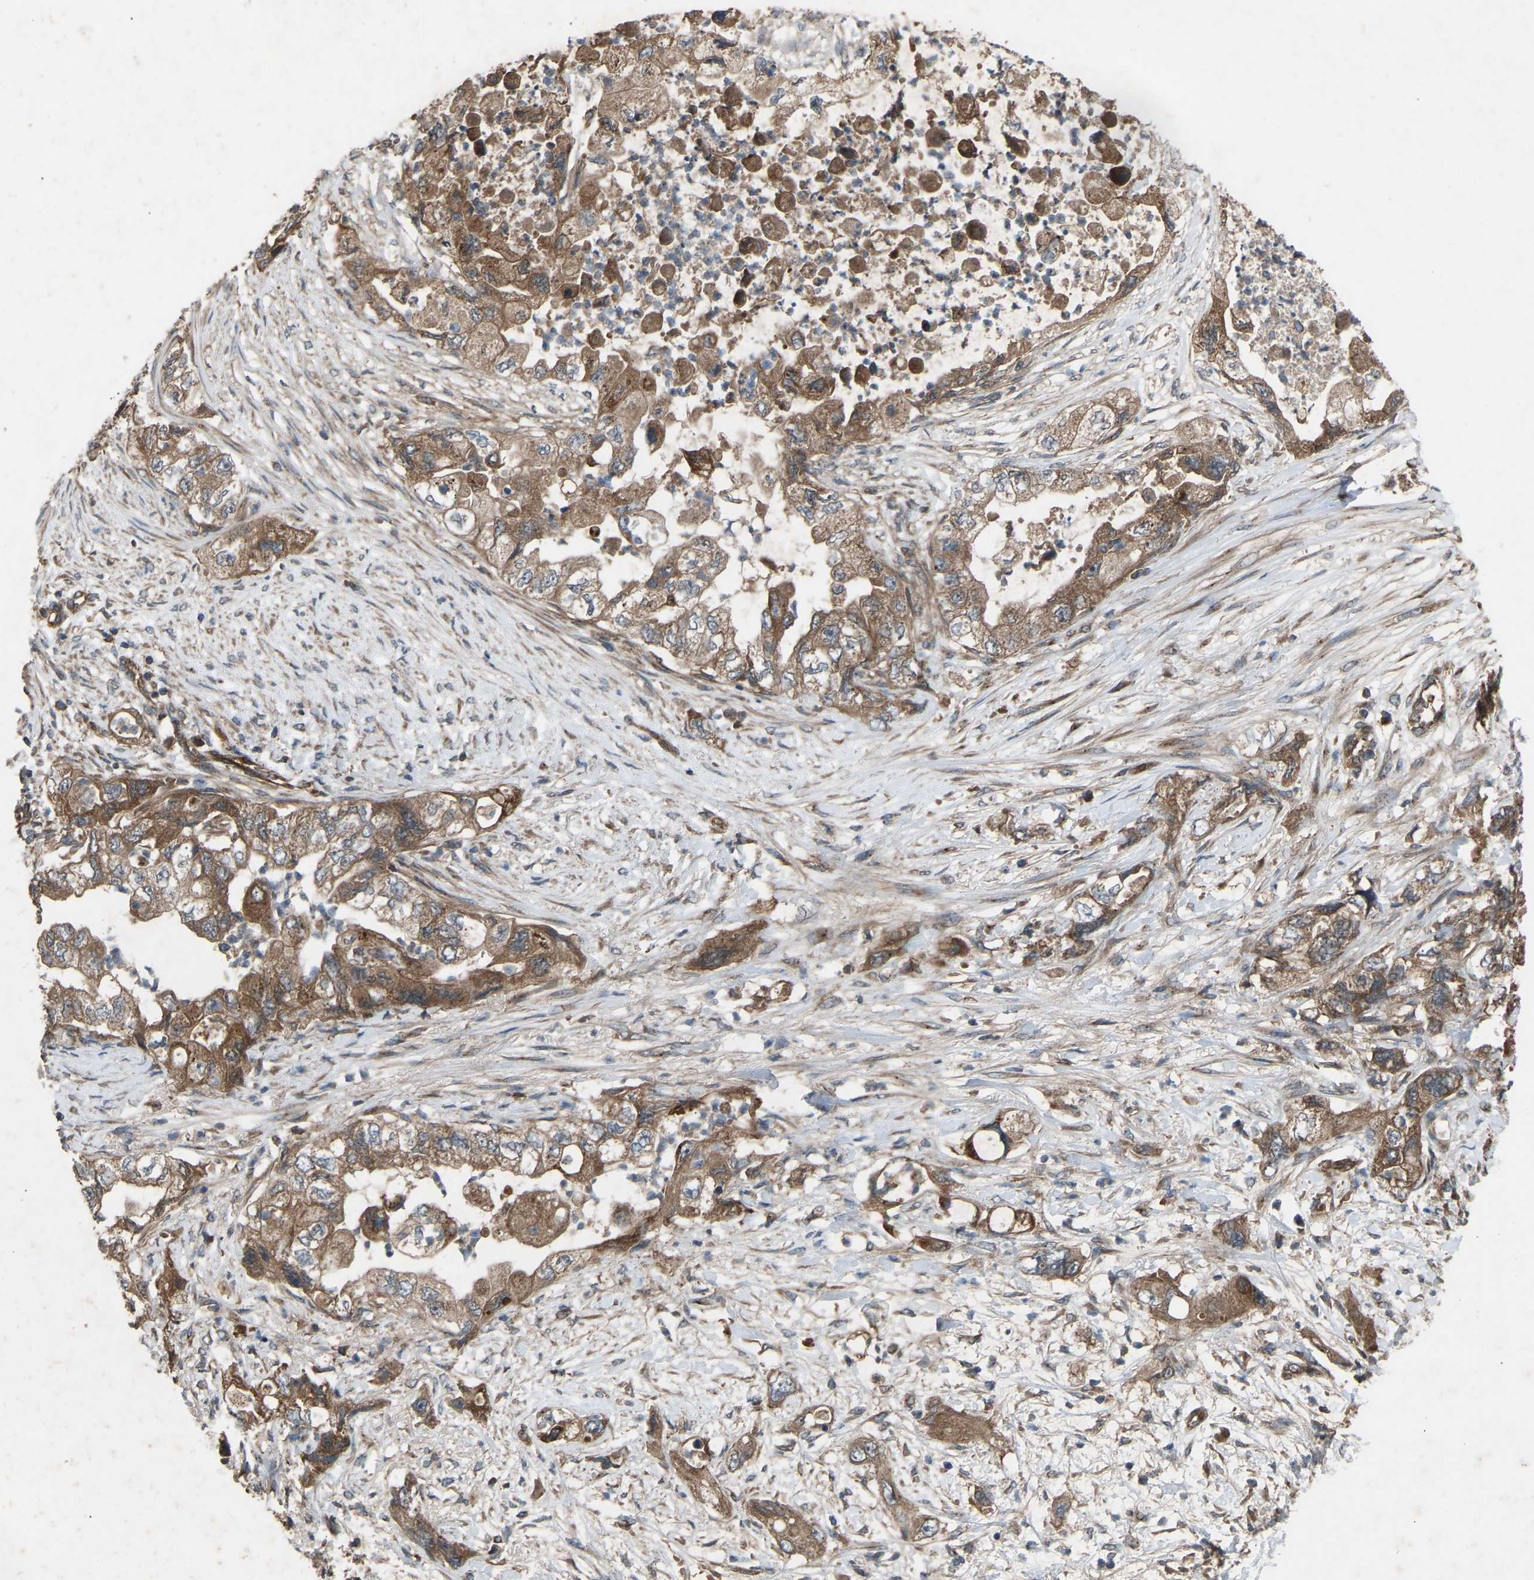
{"staining": {"intensity": "moderate", "quantity": ">75%", "location": "cytoplasmic/membranous"}, "tissue": "pancreatic cancer", "cell_type": "Tumor cells", "image_type": "cancer", "snomed": [{"axis": "morphology", "description": "Adenocarcinoma, NOS"}, {"axis": "topography", "description": "Pancreas"}], "caption": "This image displays immunohistochemistry staining of human pancreatic cancer (adenocarcinoma), with medium moderate cytoplasmic/membranous staining in approximately >75% of tumor cells.", "gene": "GAS2L1", "patient": {"sex": "female", "age": 73}}